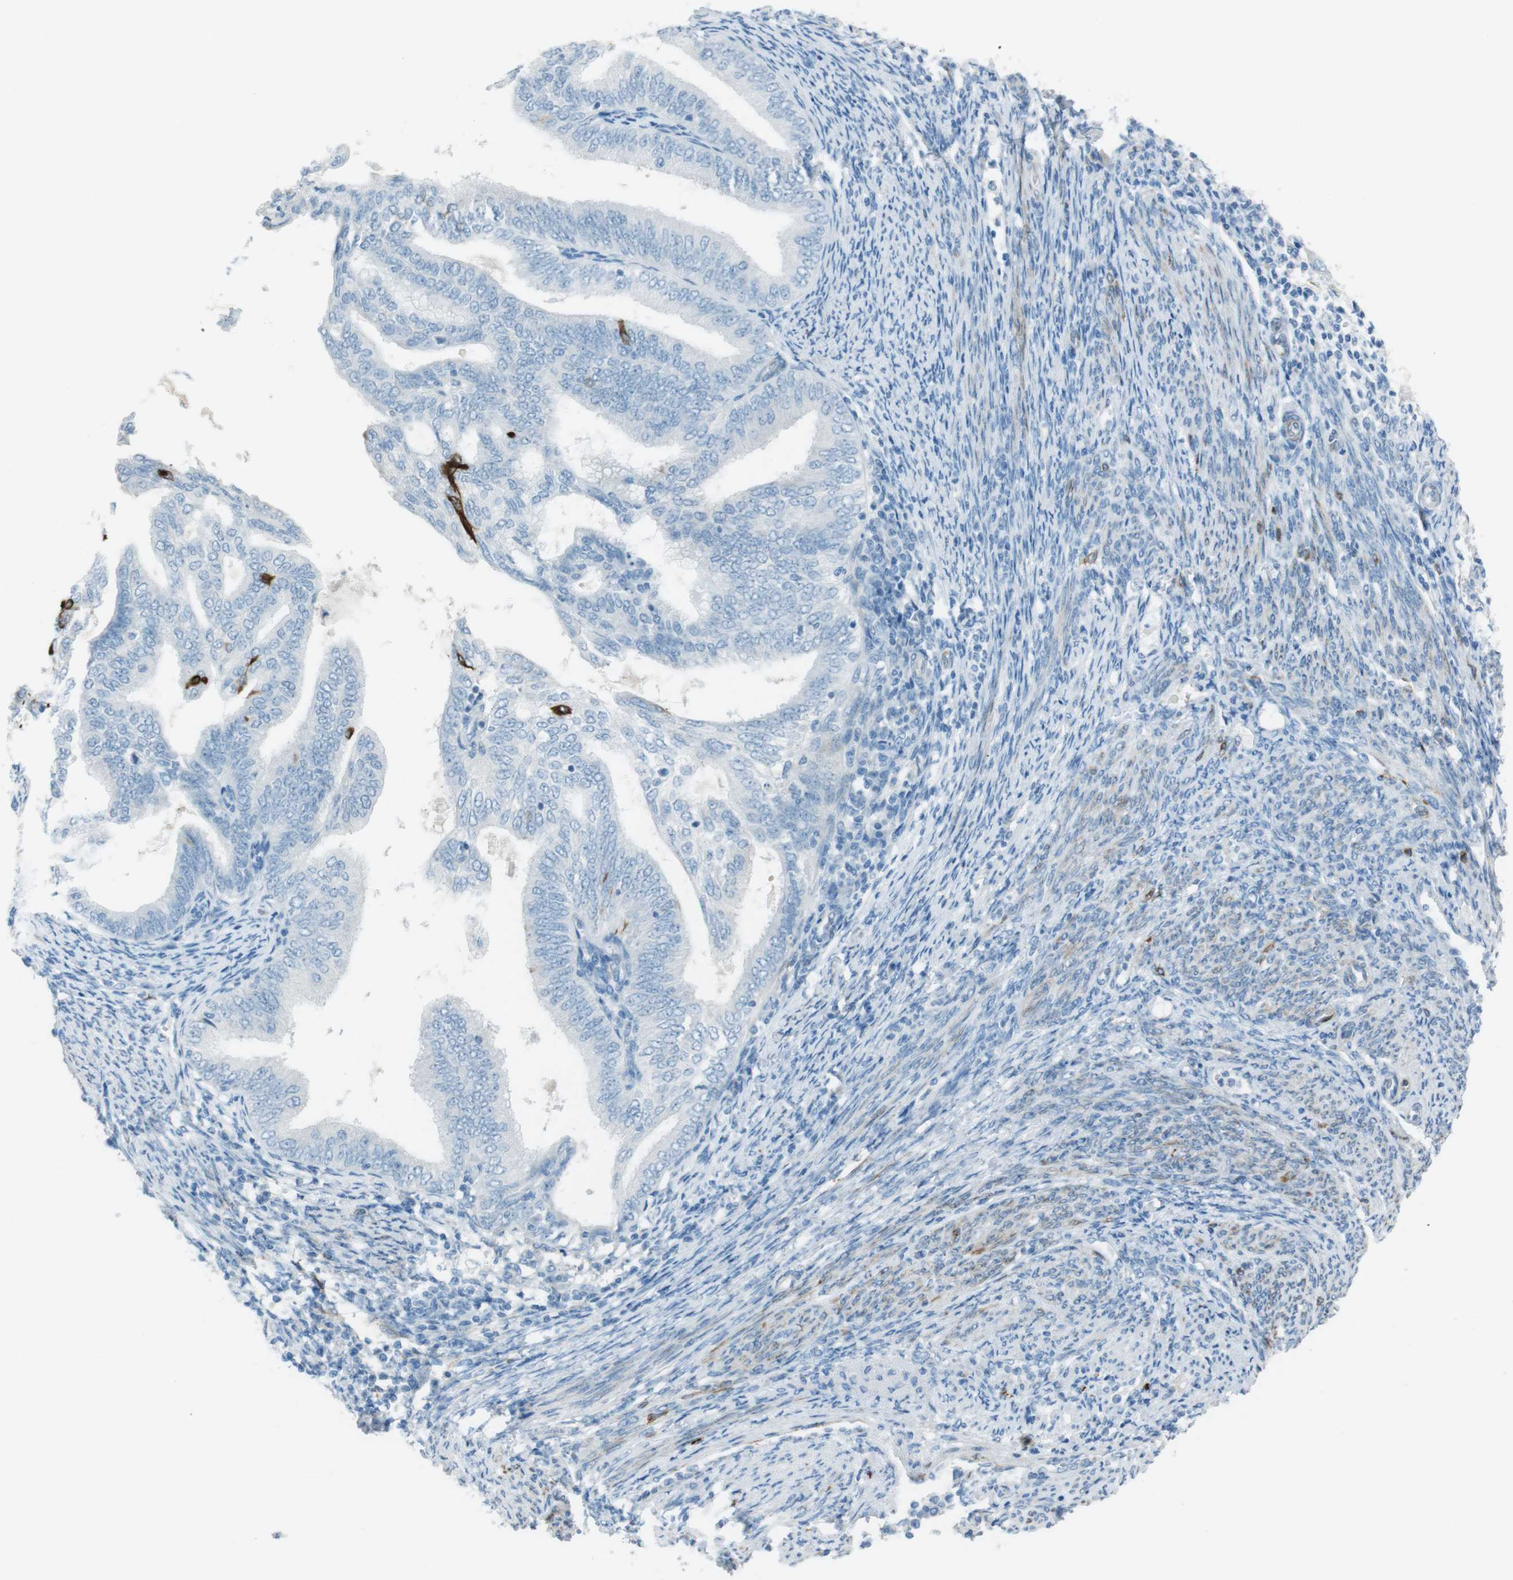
{"staining": {"intensity": "negative", "quantity": "none", "location": "none"}, "tissue": "endometrial cancer", "cell_type": "Tumor cells", "image_type": "cancer", "snomed": [{"axis": "morphology", "description": "Adenocarcinoma, NOS"}, {"axis": "topography", "description": "Endometrium"}], "caption": "This histopathology image is of endometrial cancer (adenocarcinoma) stained with immunohistochemistry to label a protein in brown with the nuclei are counter-stained blue. There is no positivity in tumor cells.", "gene": "TUBB2A", "patient": {"sex": "female", "age": 58}}